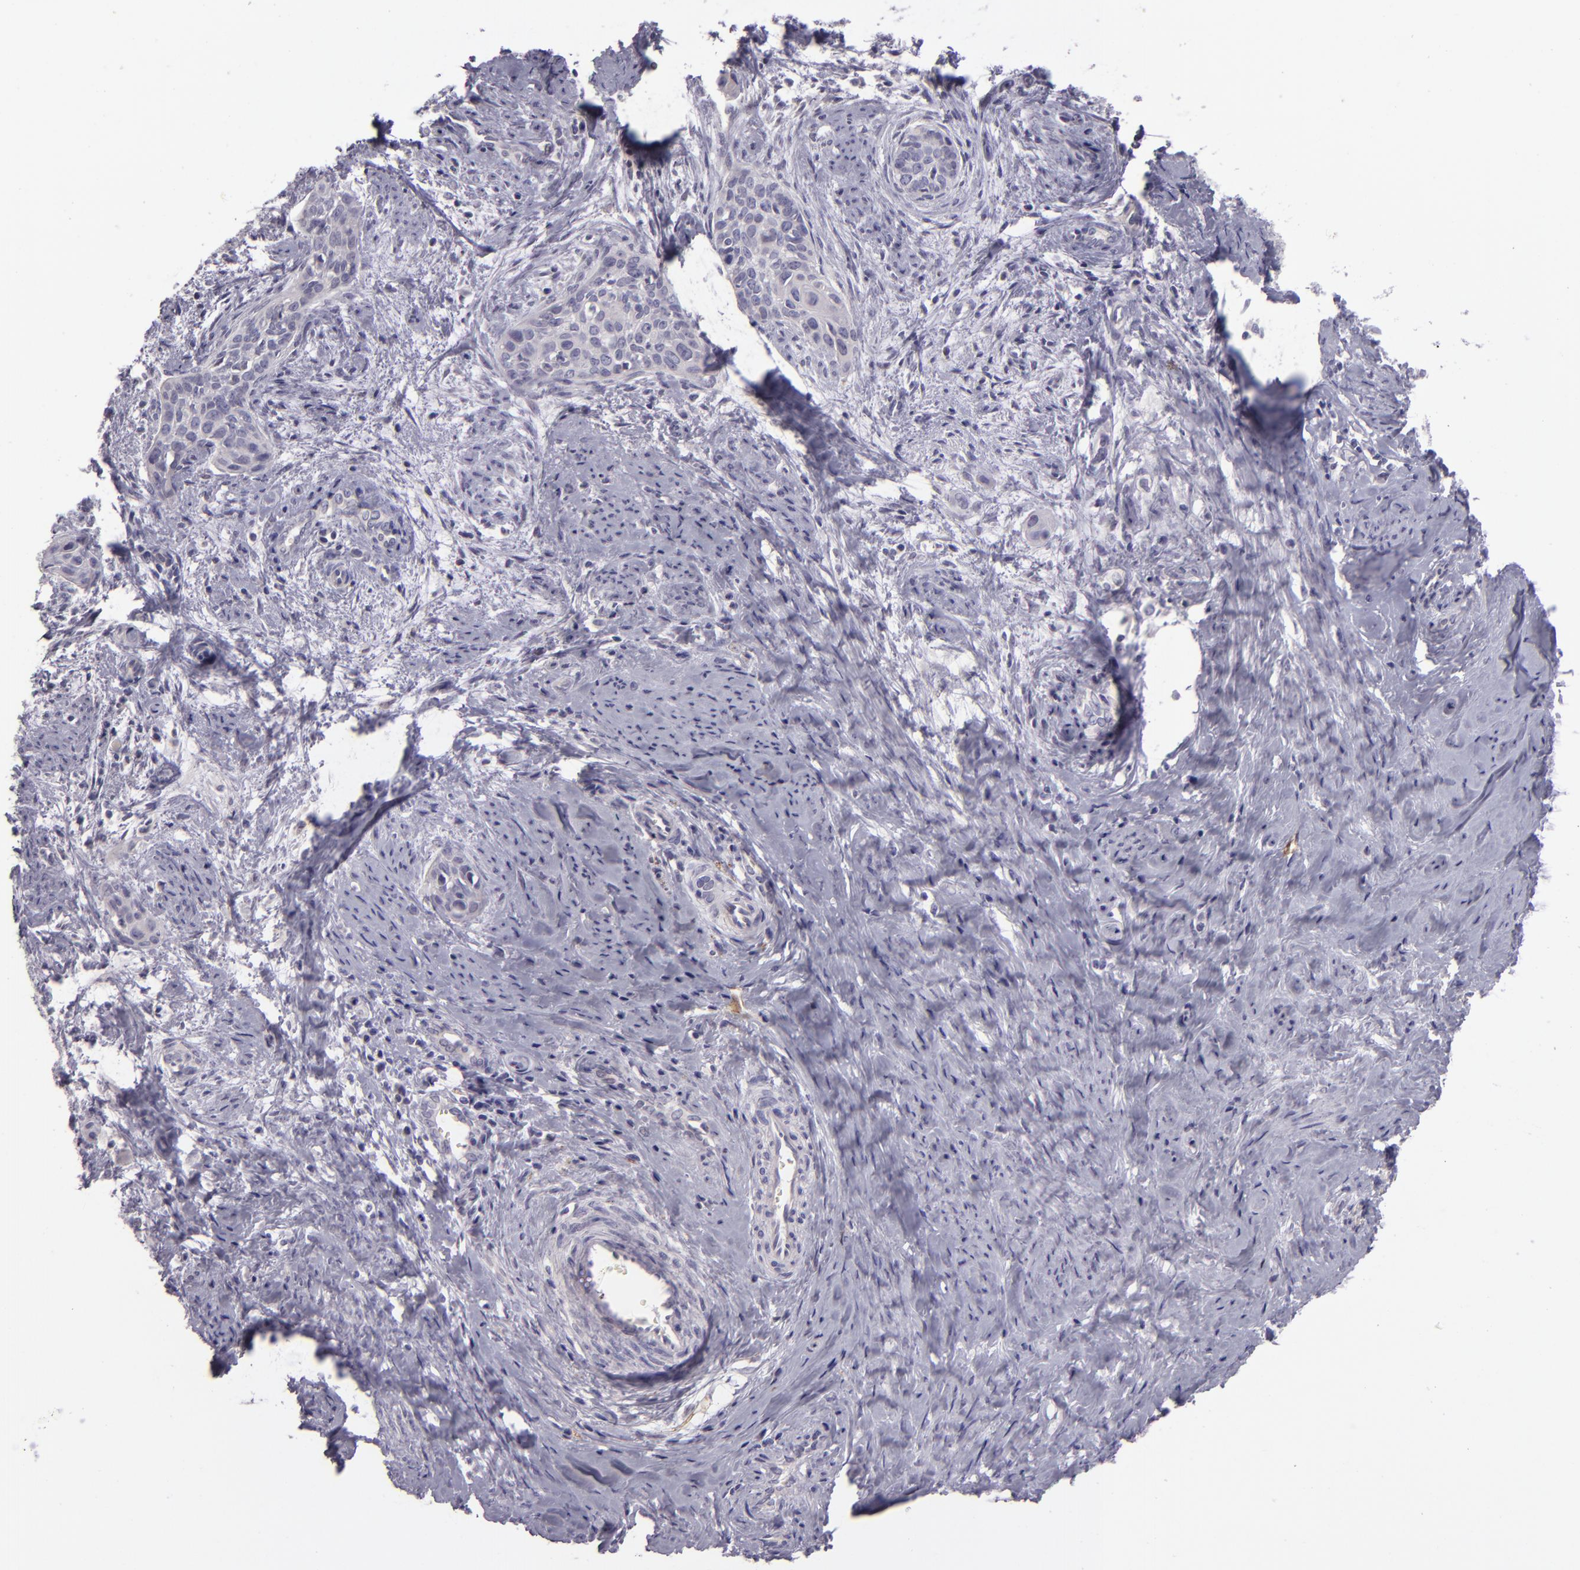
{"staining": {"intensity": "negative", "quantity": "none", "location": "none"}, "tissue": "cervical cancer", "cell_type": "Tumor cells", "image_type": "cancer", "snomed": [{"axis": "morphology", "description": "Squamous cell carcinoma, NOS"}, {"axis": "topography", "description": "Cervix"}], "caption": "Tumor cells show no significant protein staining in cervical squamous cell carcinoma.", "gene": "SNCB", "patient": {"sex": "female", "age": 33}}